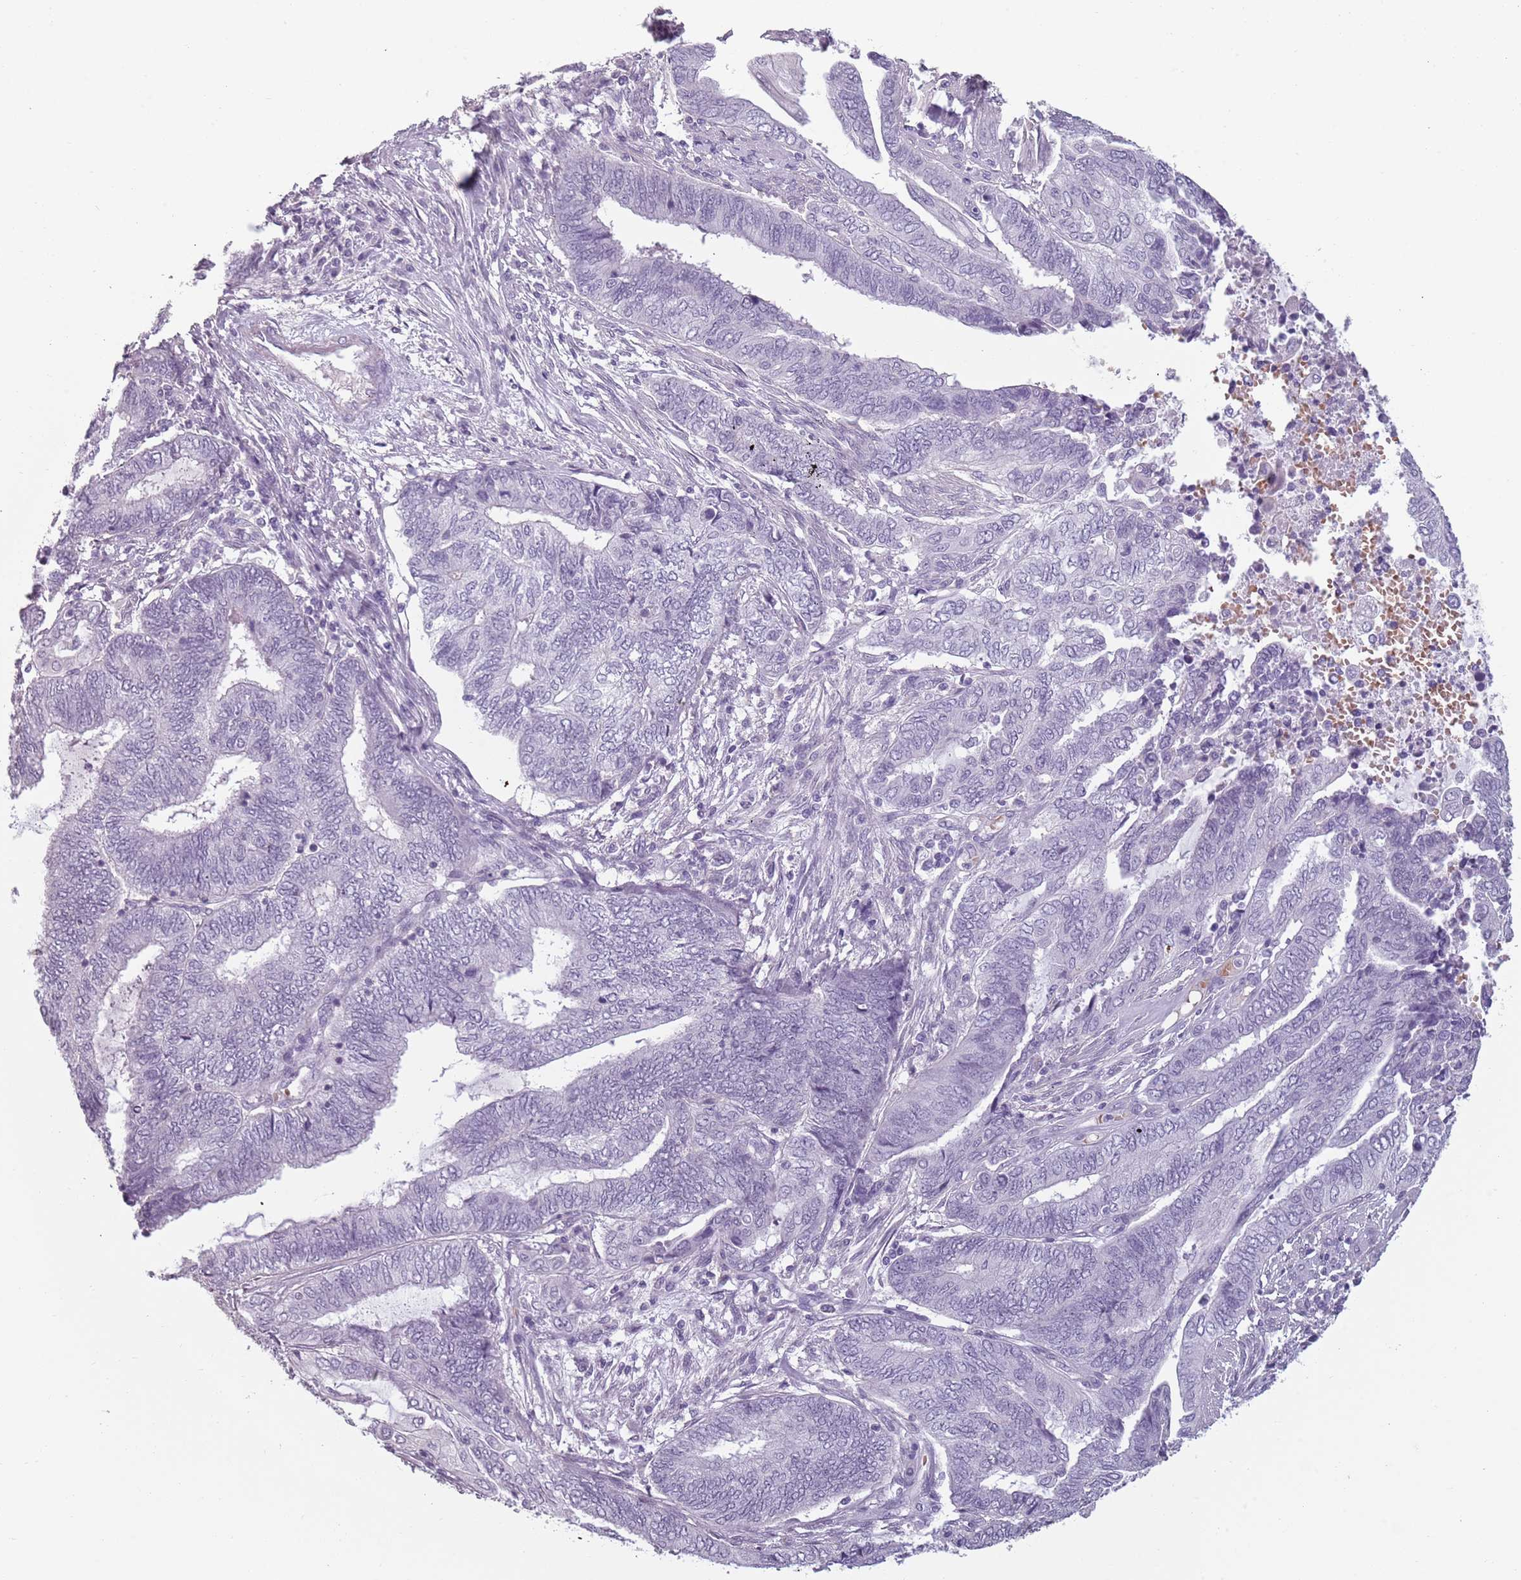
{"staining": {"intensity": "negative", "quantity": "none", "location": "none"}, "tissue": "endometrial cancer", "cell_type": "Tumor cells", "image_type": "cancer", "snomed": [{"axis": "morphology", "description": "Adenocarcinoma, NOS"}, {"axis": "topography", "description": "Uterus"}, {"axis": "topography", "description": "Endometrium"}], "caption": "Adenocarcinoma (endometrial) was stained to show a protein in brown. There is no significant staining in tumor cells.", "gene": "PIEZO1", "patient": {"sex": "female", "age": 70}}